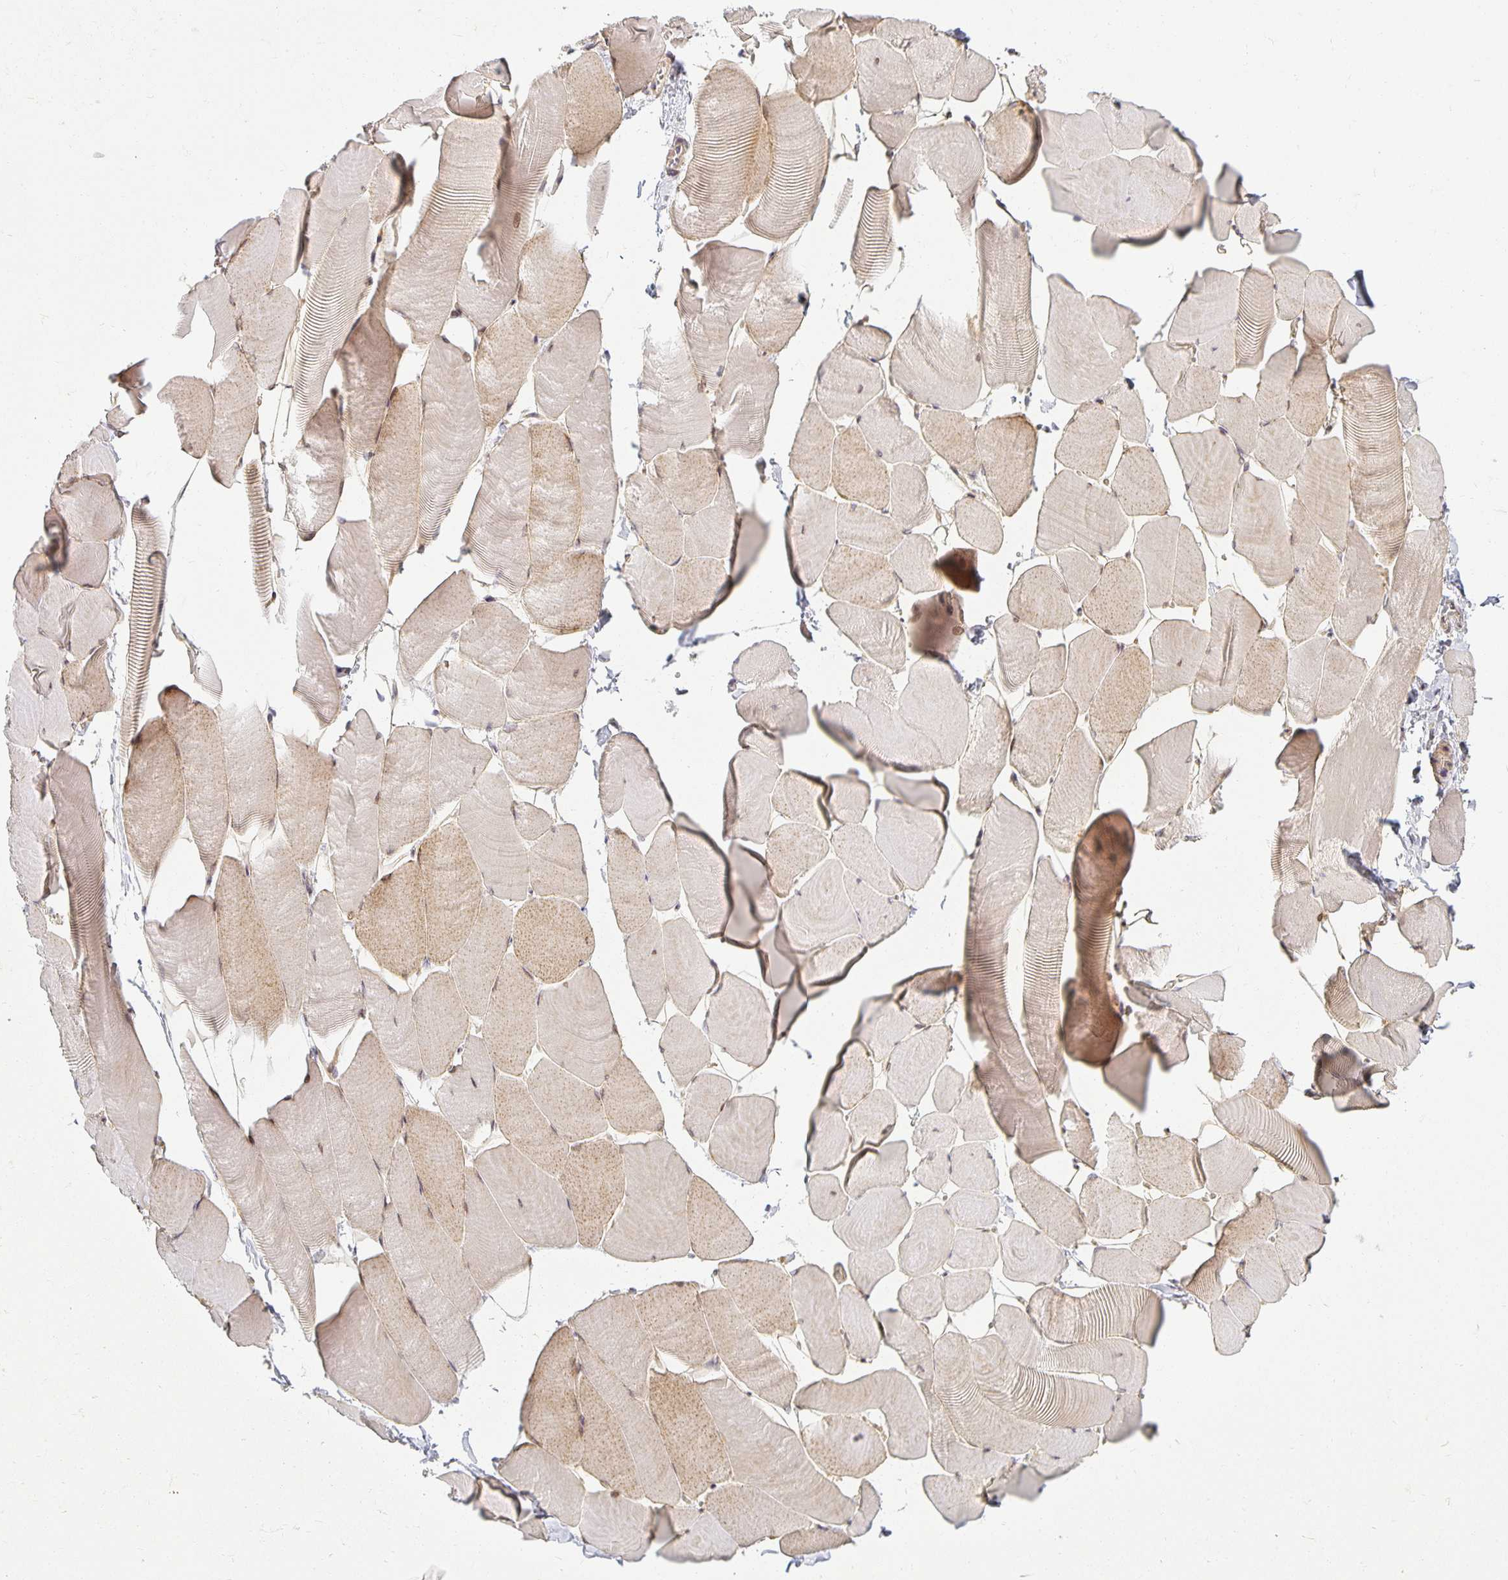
{"staining": {"intensity": "weak", "quantity": "25%-75%", "location": "cytoplasmic/membranous,nuclear"}, "tissue": "skeletal muscle", "cell_type": "Myocytes", "image_type": "normal", "snomed": [{"axis": "morphology", "description": "Normal tissue, NOS"}, {"axis": "topography", "description": "Skeletal muscle"}], "caption": "Myocytes show low levels of weak cytoplasmic/membranous,nuclear positivity in approximately 25%-75% of cells in unremarkable human skeletal muscle.", "gene": "EHF", "patient": {"sex": "male", "age": 25}}